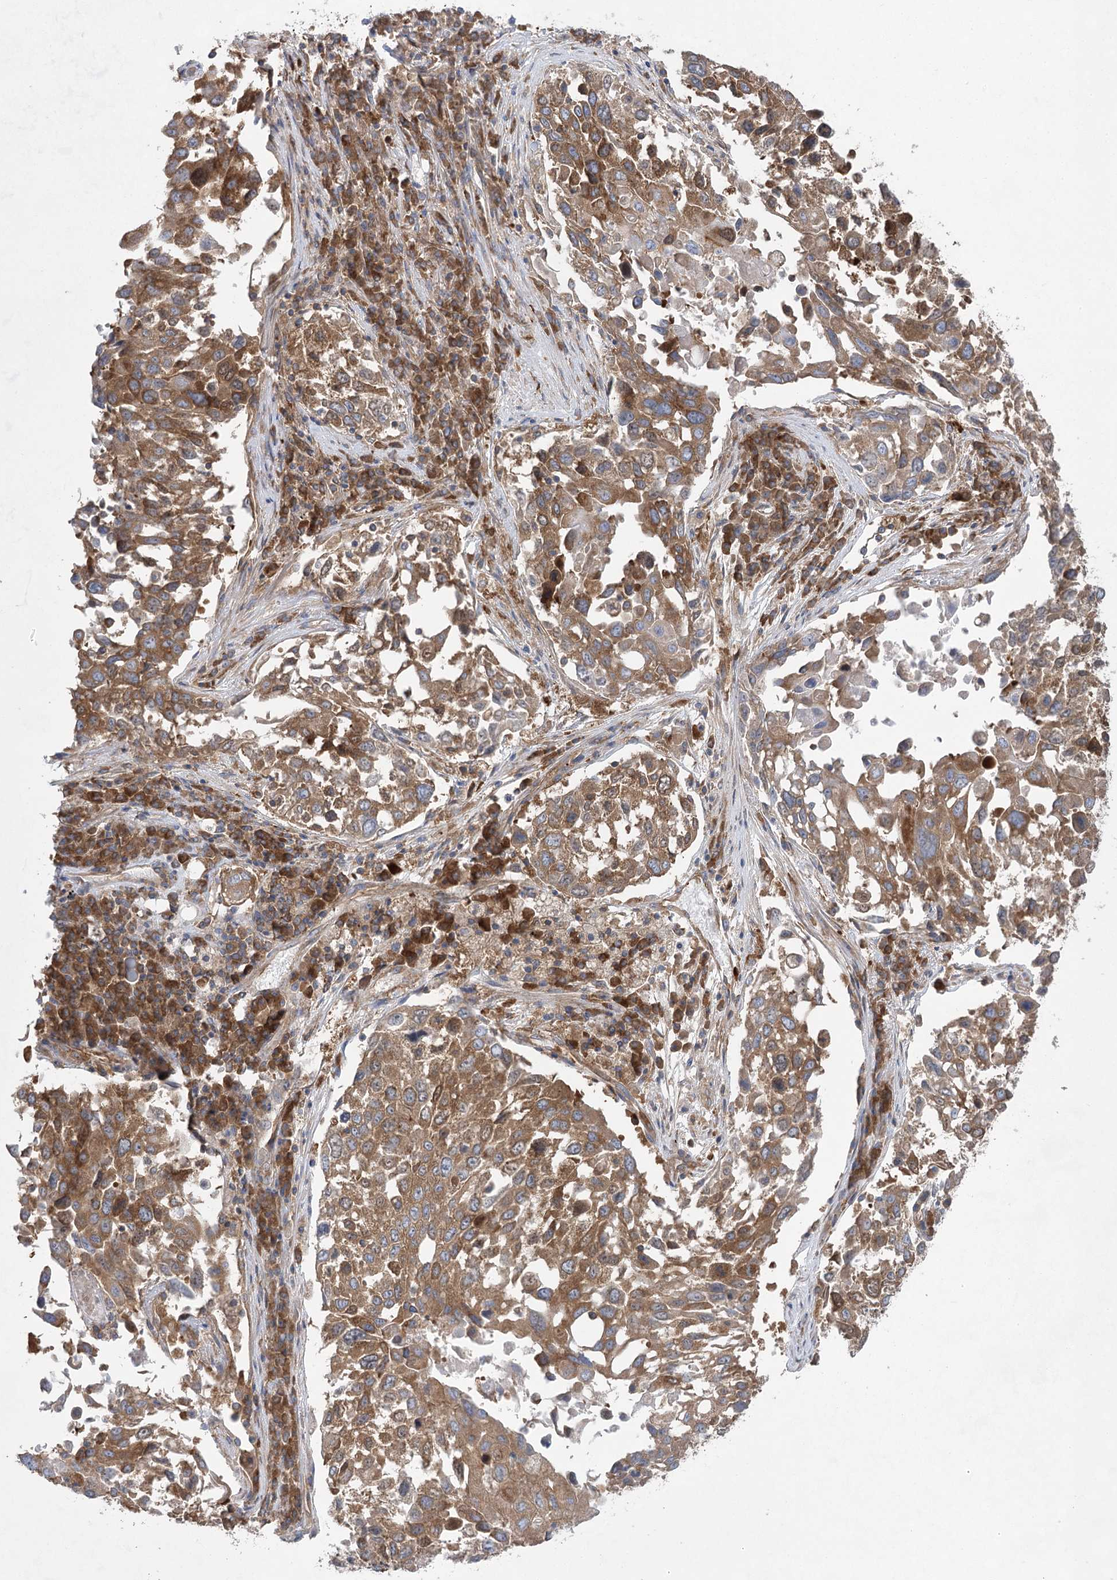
{"staining": {"intensity": "moderate", "quantity": ">75%", "location": "cytoplasmic/membranous"}, "tissue": "lung cancer", "cell_type": "Tumor cells", "image_type": "cancer", "snomed": [{"axis": "morphology", "description": "Squamous cell carcinoma, NOS"}, {"axis": "topography", "description": "Lung"}], "caption": "Immunohistochemistry staining of squamous cell carcinoma (lung), which displays medium levels of moderate cytoplasmic/membranous staining in about >75% of tumor cells indicating moderate cytoplasmic/membranous protein expression. The staining was performed using DAB (3,3'-diaminobenzidine) (brown) for protein detection and nuclei were counterstained in hematoxylin (blue).", "gene": "EIF3A", "patient": {"sex": "male", "age": 65}}